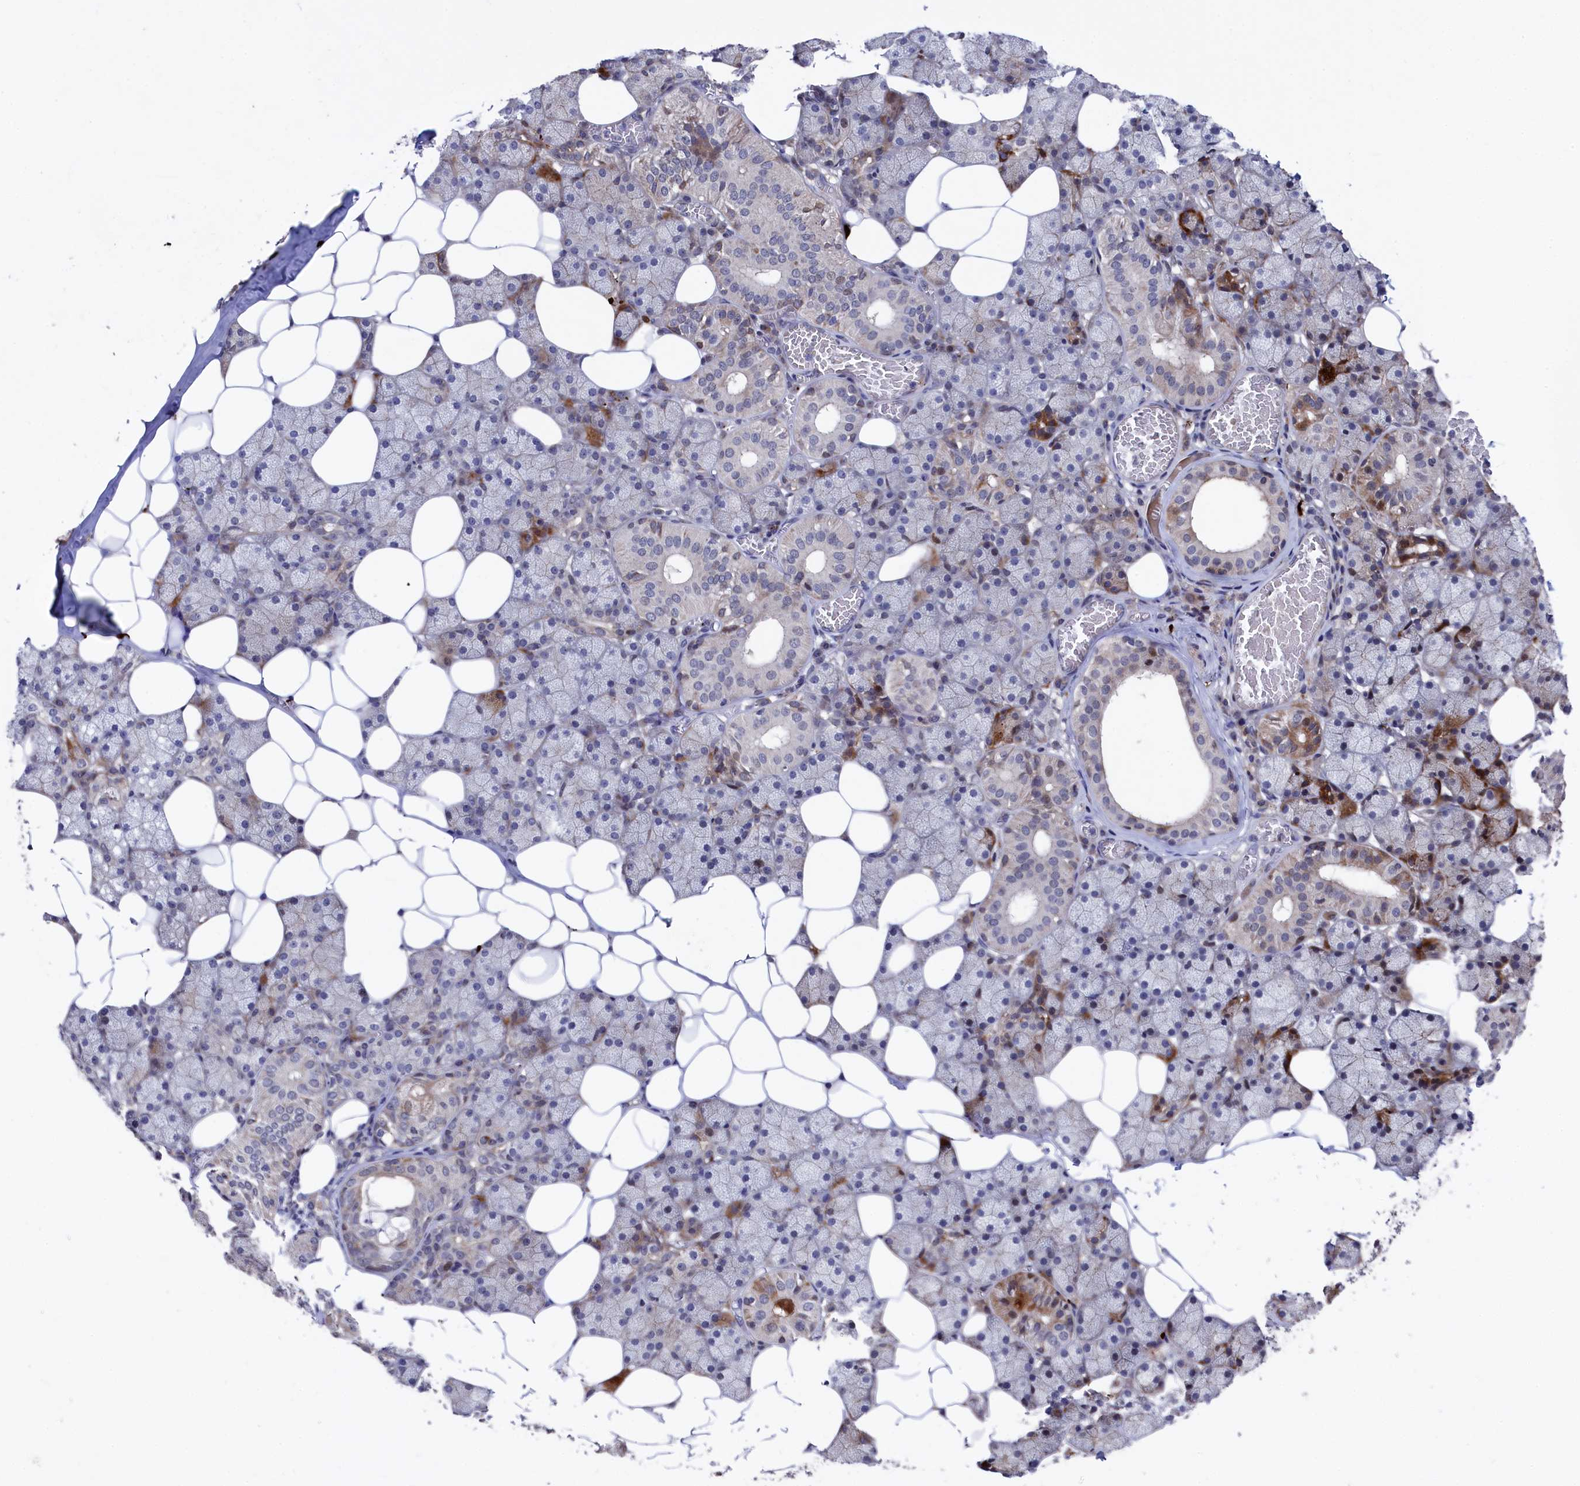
{"staining": {"intensity": "strong", "quantity": "<25%", "location": "cytoplasmic/membranous"}, "tissue": "salivary gland", "cell_type": "Glandular cells", "image_type": "normal", "snomed": [{"axis": "morphology", "description": "Normal tissue, NOS"}, {"axis": "topography", "description": "Salivary gland"}], "caption": "Immunohistochemistry histopathology image of unremarkable salivary gland: human salivary gland stained using immunohistochemistry exhibits medium levels of strong protein expression localized specifically in the cytoplasmic/membranous of glandular cells, appearing as a cytoplasmic/membranous brown color.", "gene": "ZNF891", "patient": {"sex": "female", "age": 33}}